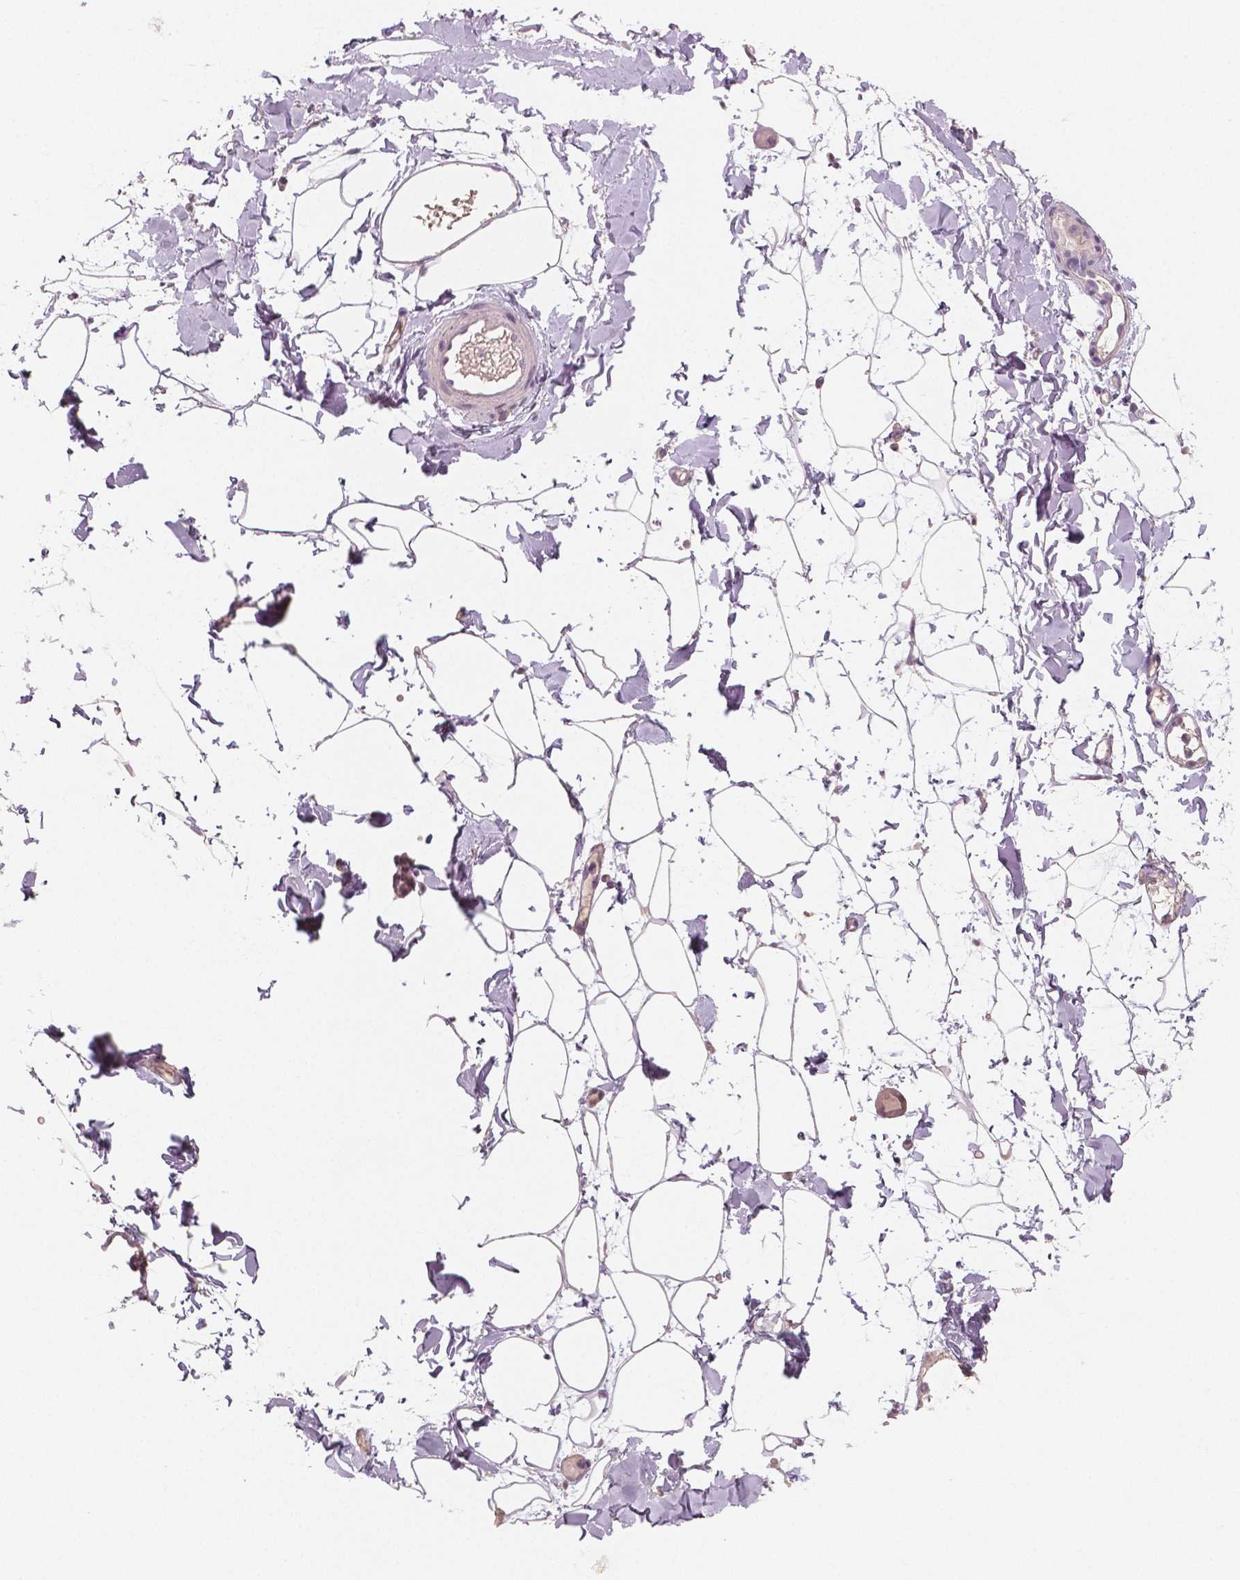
{"staining": {"intensity": "negative", "quantity": "none", "location": "none"}, "tissue": "adipose tissue", "cell_type": "Adipocytes", "image_type": "normal", "snomed": [{"axis": "morphology", "description": "Normal tissue, NOS"}, {"axis": "topography", "description": "Gallbladder"}, {"axis": "topography", "description": "Peripheral nerve tissue"}], "caption": "The IHC histopathology image has no significant positivity in adipocytes of adipose tissue. Brightfield microscopy of IHC stained with DAB (brown) and hematoxylin (blue), captured at high magnification.", "gene": "RNASE7", "patient": {"sex": "female", "age": 45}}